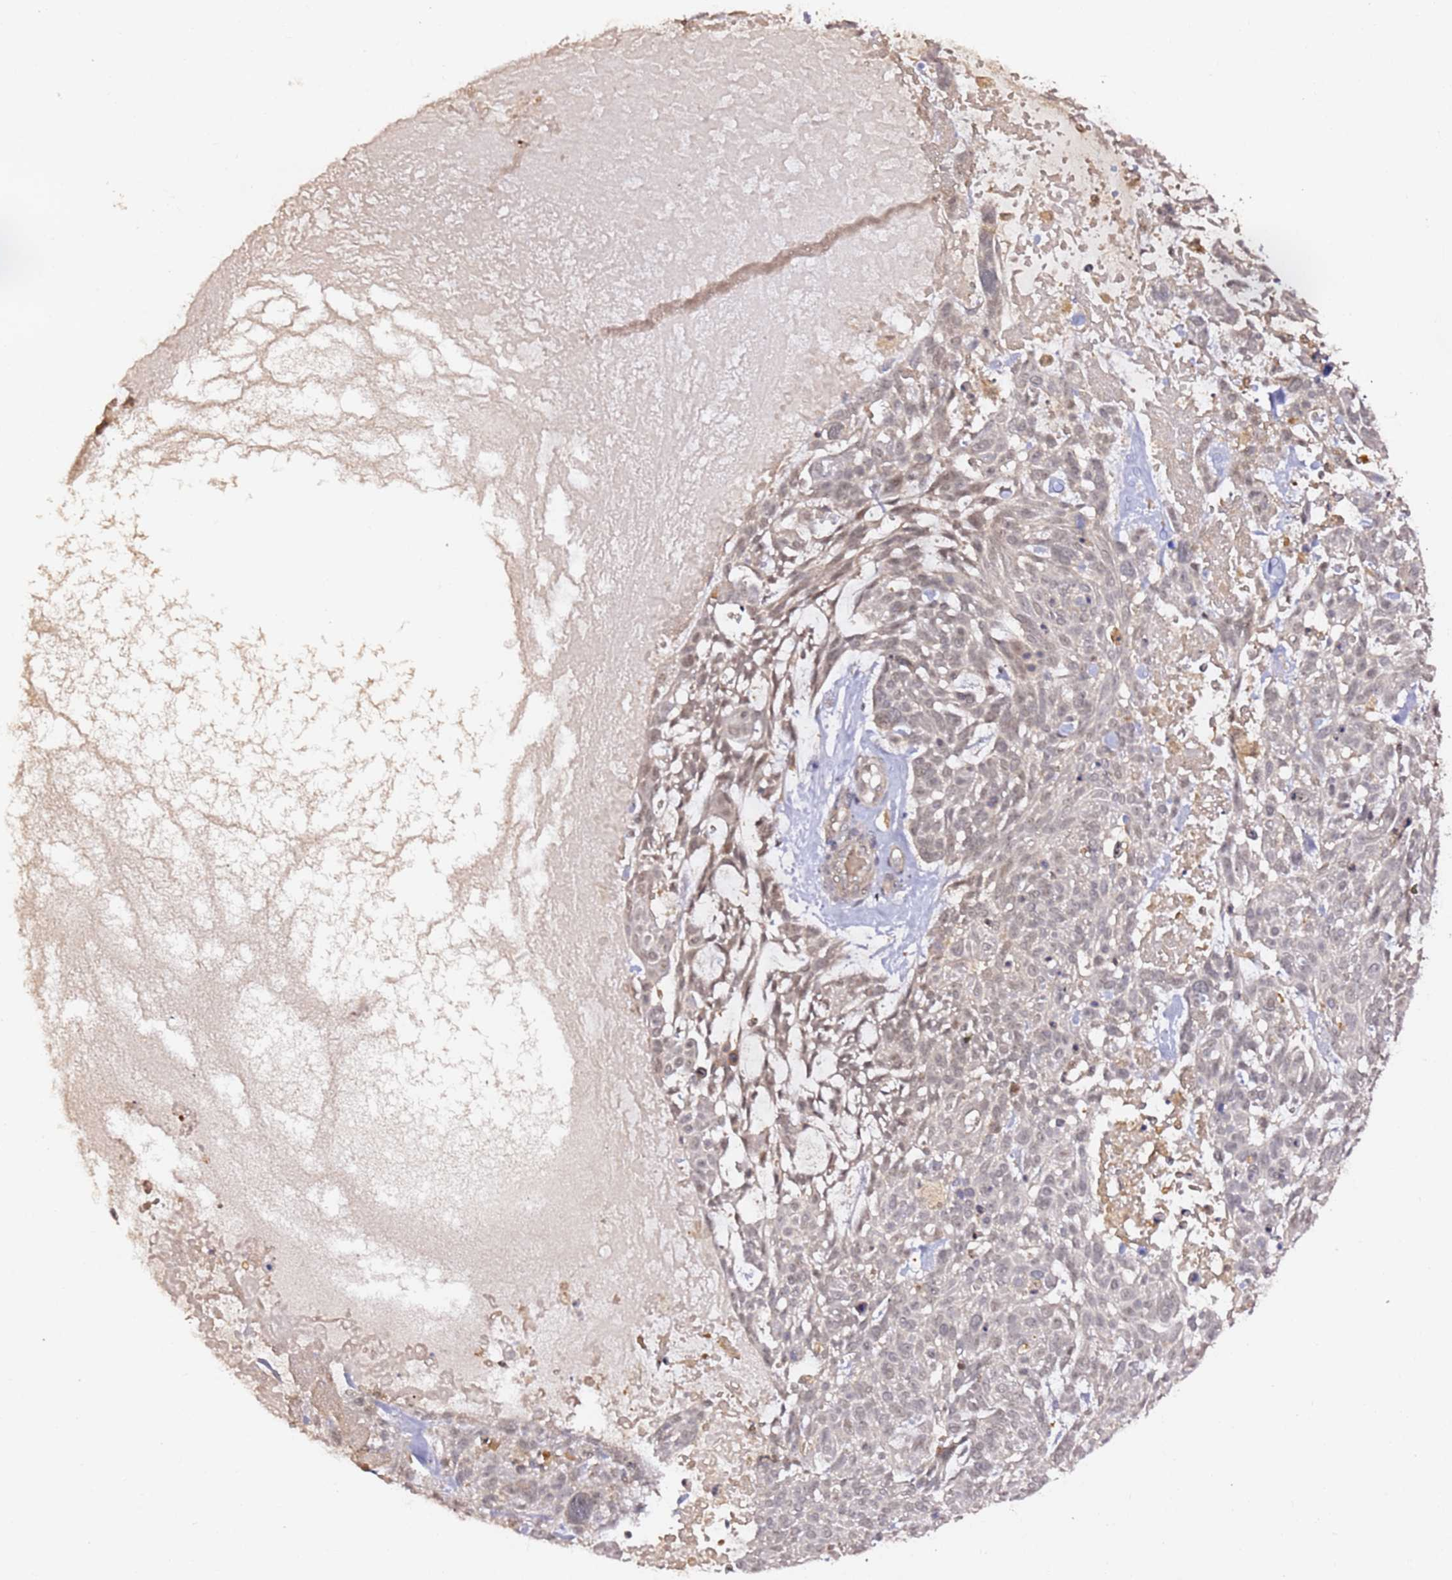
{"staining": {"intensity": "weak", "quantity": "25%-75%", "location": "nuclear"}, "tissue": "skin cancer", "cell_type": "Tumor cells", "image_type": "cancer", "snomed": [{"axis": "morphology", "description": "Basal cell carcinoma"}, {"axis": "topography", "description": "Skin"}], "caption": "Immunohistochemistry micrograph of basal cell carcinoma (skin) stained for a protein (brown), which reveals low levels of weak nuclear staining in about 25%-75% of tumor cells.", "gene": "OR5V1", "patient": {"sex": "male", "age": 88}}